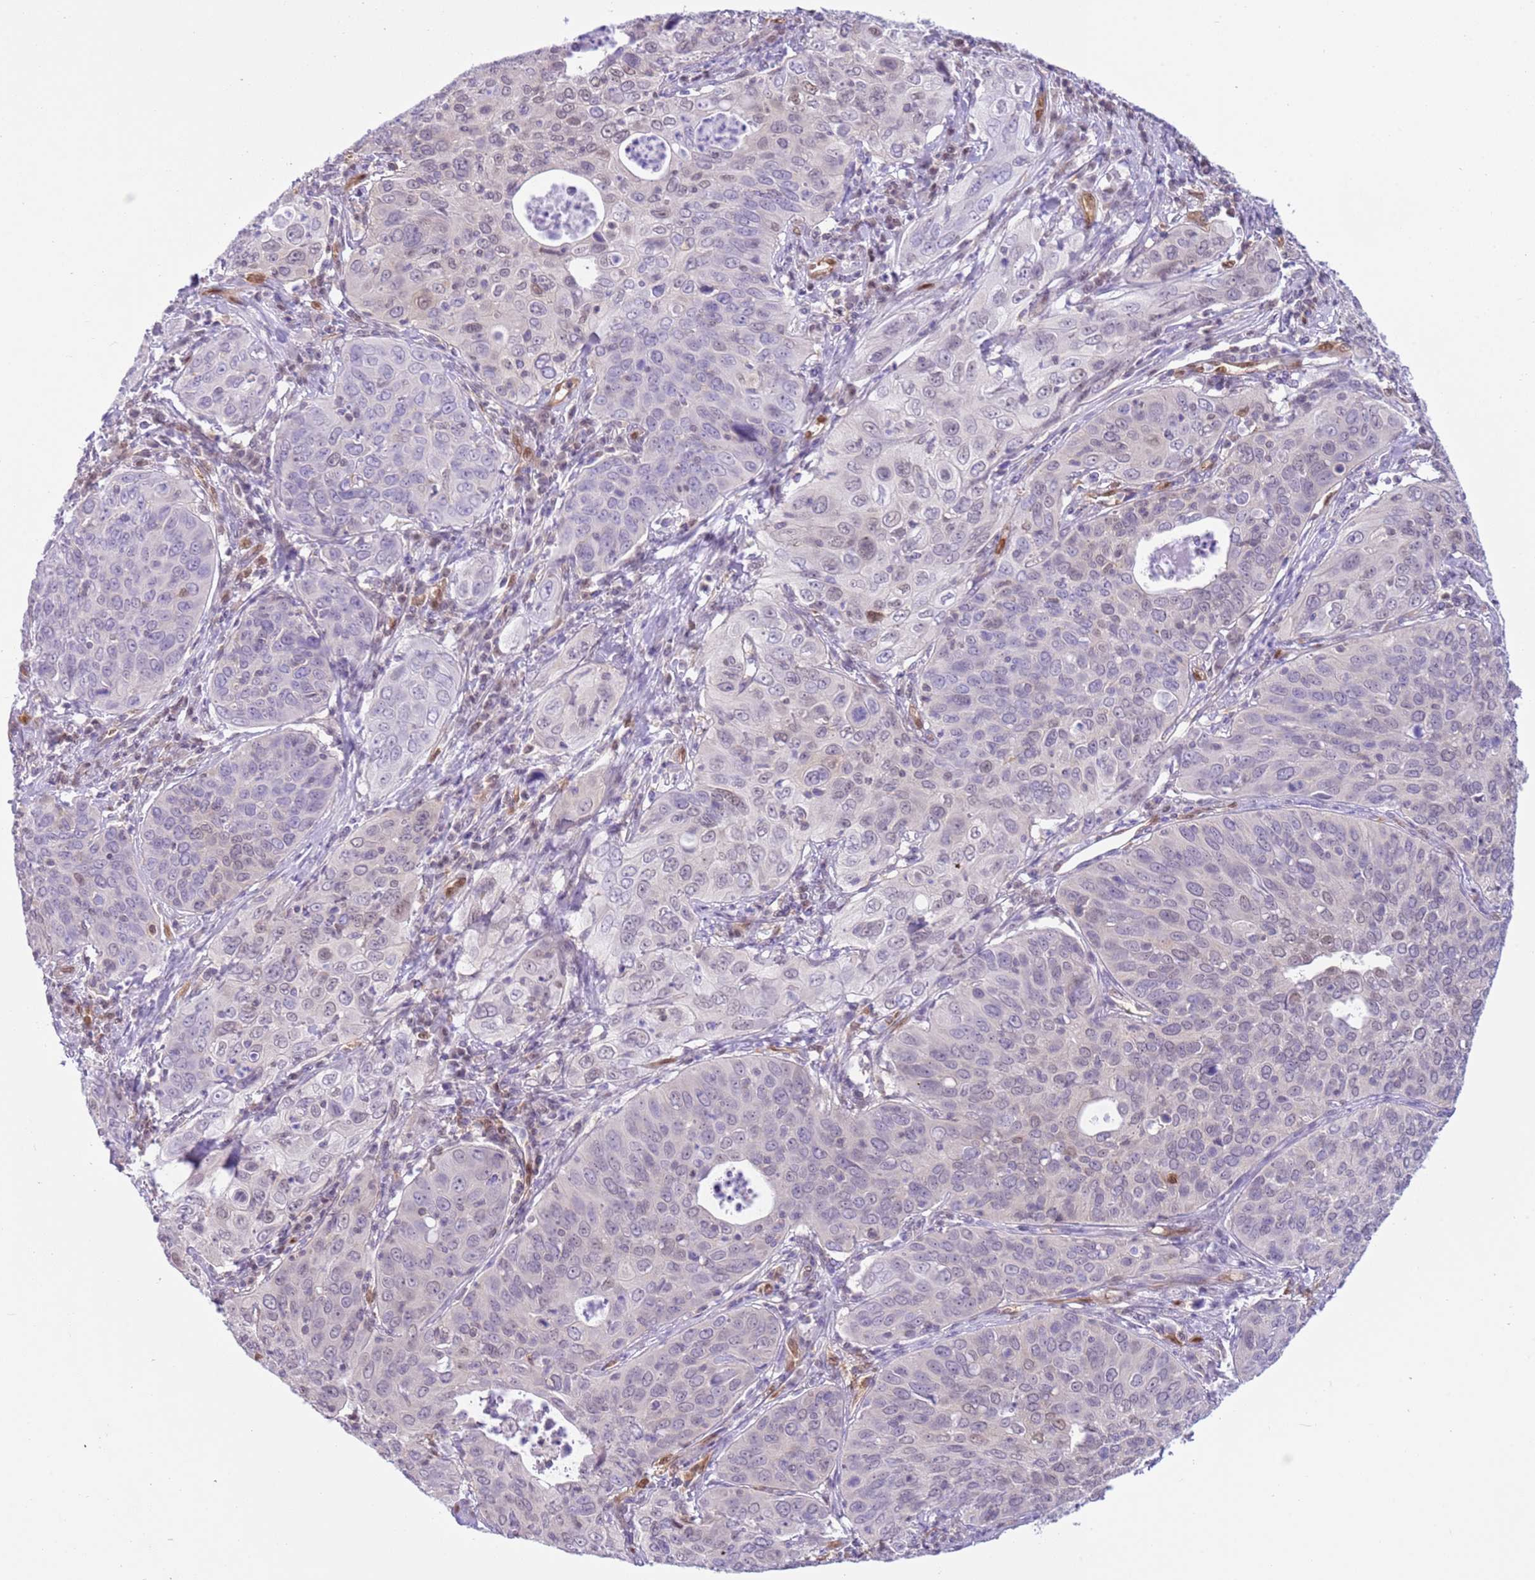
{"staining": {"intensity": "negative", "quantity": "none", "location": "none"}, "tissue": "cervical cancer", "cell_type": "Tumor cells", "image_type": "cancer", "snomed": [{"axis": "morphology", "description": "Squamous cell carcinoma, NOS"}, {"axis": "topography", "description": "Cervix"}], "caption": "A photomicrograph of cervical squamous cell carcinoma stained for a protein exhibits no brown staining in tumor cells. (Stains: DAB immunohistochemistry with hematoxylin counter stain, Microscopy: brightfield microscopy at high magnification).", "gene": "DDI2", "patient": {"sex": "female", "age": 36}}